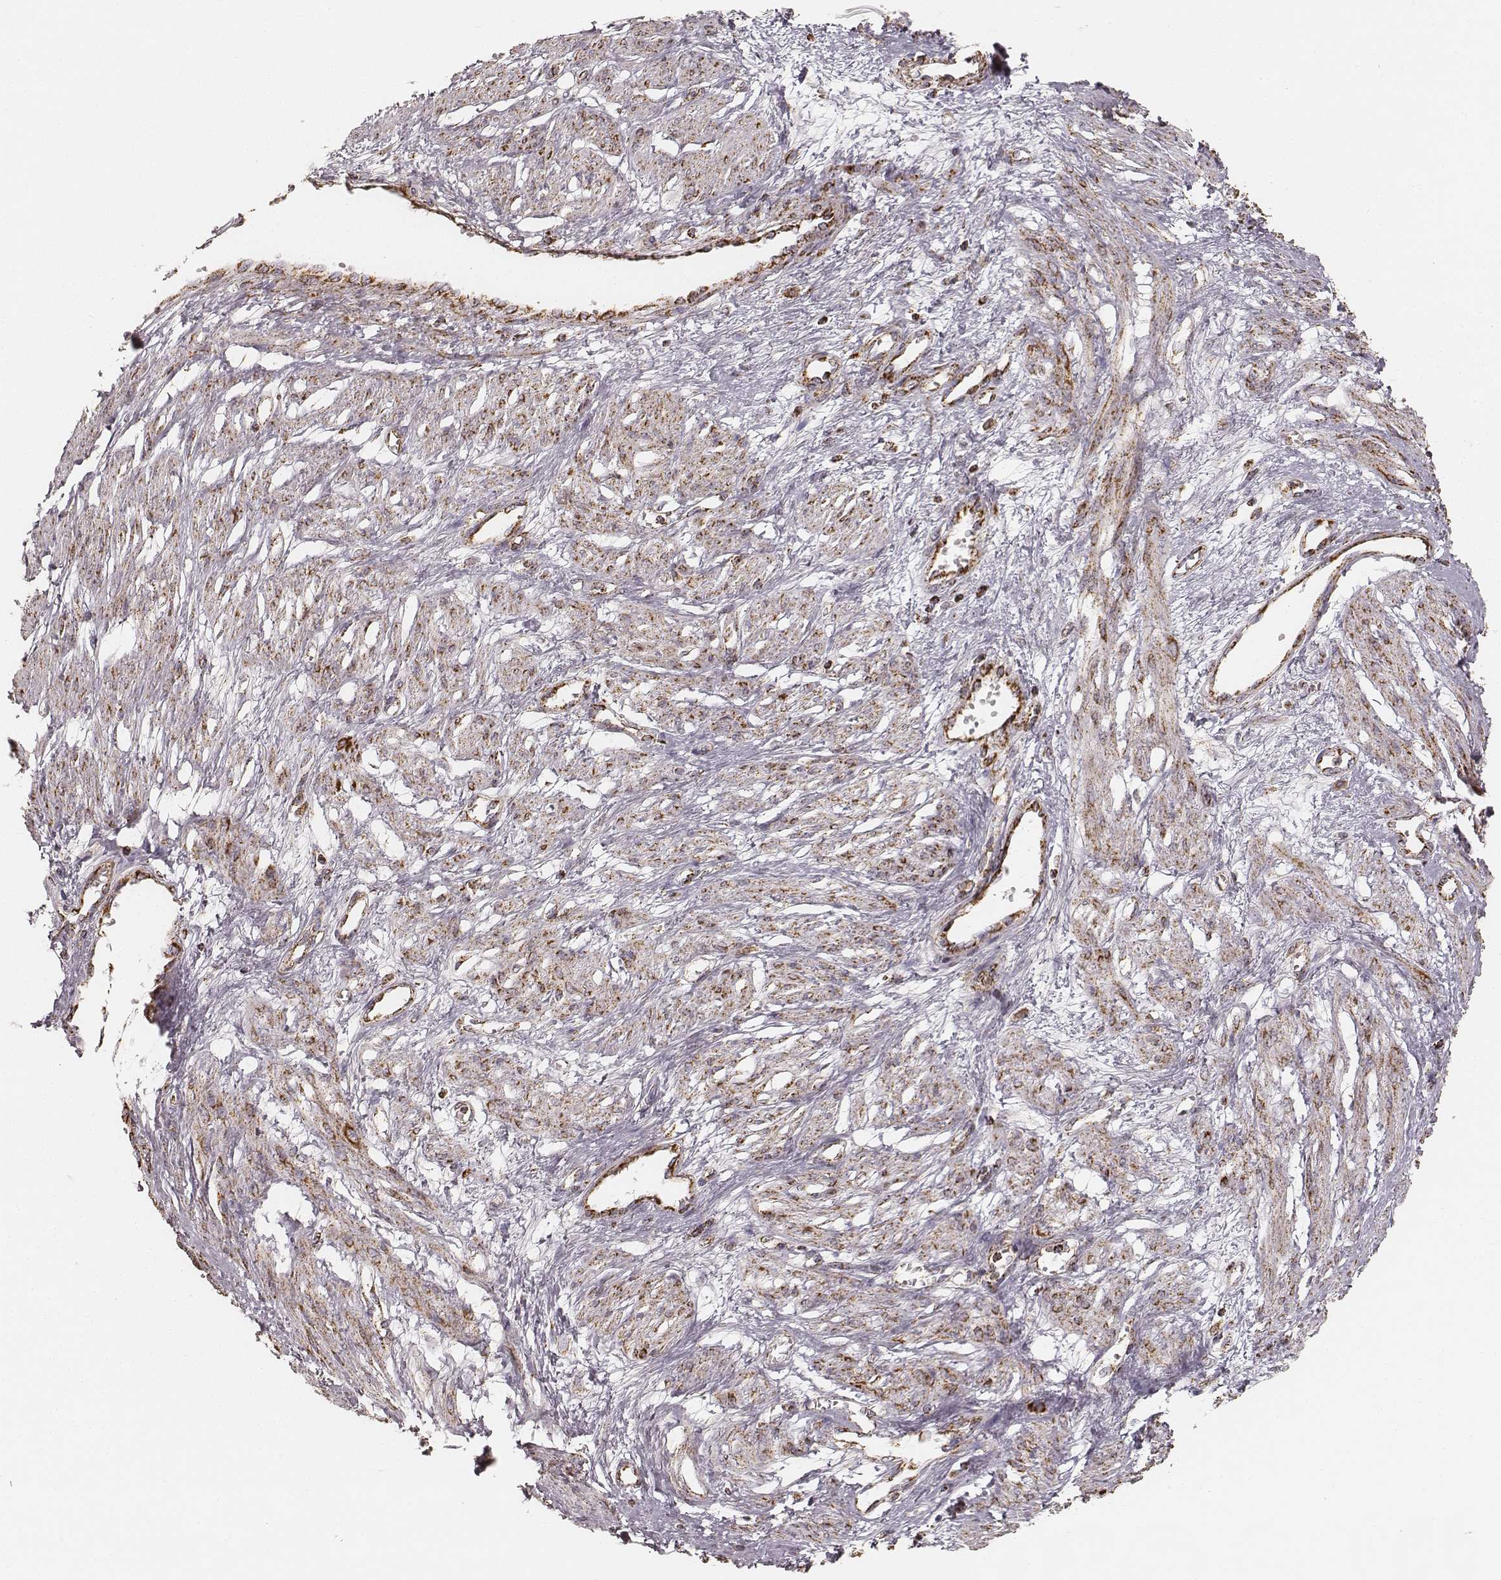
{"staining": {"intensity": "strong", "quantity": ">75%", "location": "cytoplasmic/membranous"}, "tissue": "smooth muscle", "cell_type": "Smooth muscle cells", "image_type": "normal", "snomed": [{"axis": "morphology", "description": "Normal tissue, NOS"}, {"axis": "topography", "description": "Smooth muscle"}, {"axis": "topography", "description": "Uterus"}], "caption": "This histopathology image demonstrates immunohistochemistry staining of benign smooth muscle, with high strong cytoplasmic/membranous staining in approximately >75% of smooth muscle cells.", "gene": "CS", "patient": {"sex": "female", "age": 39}}